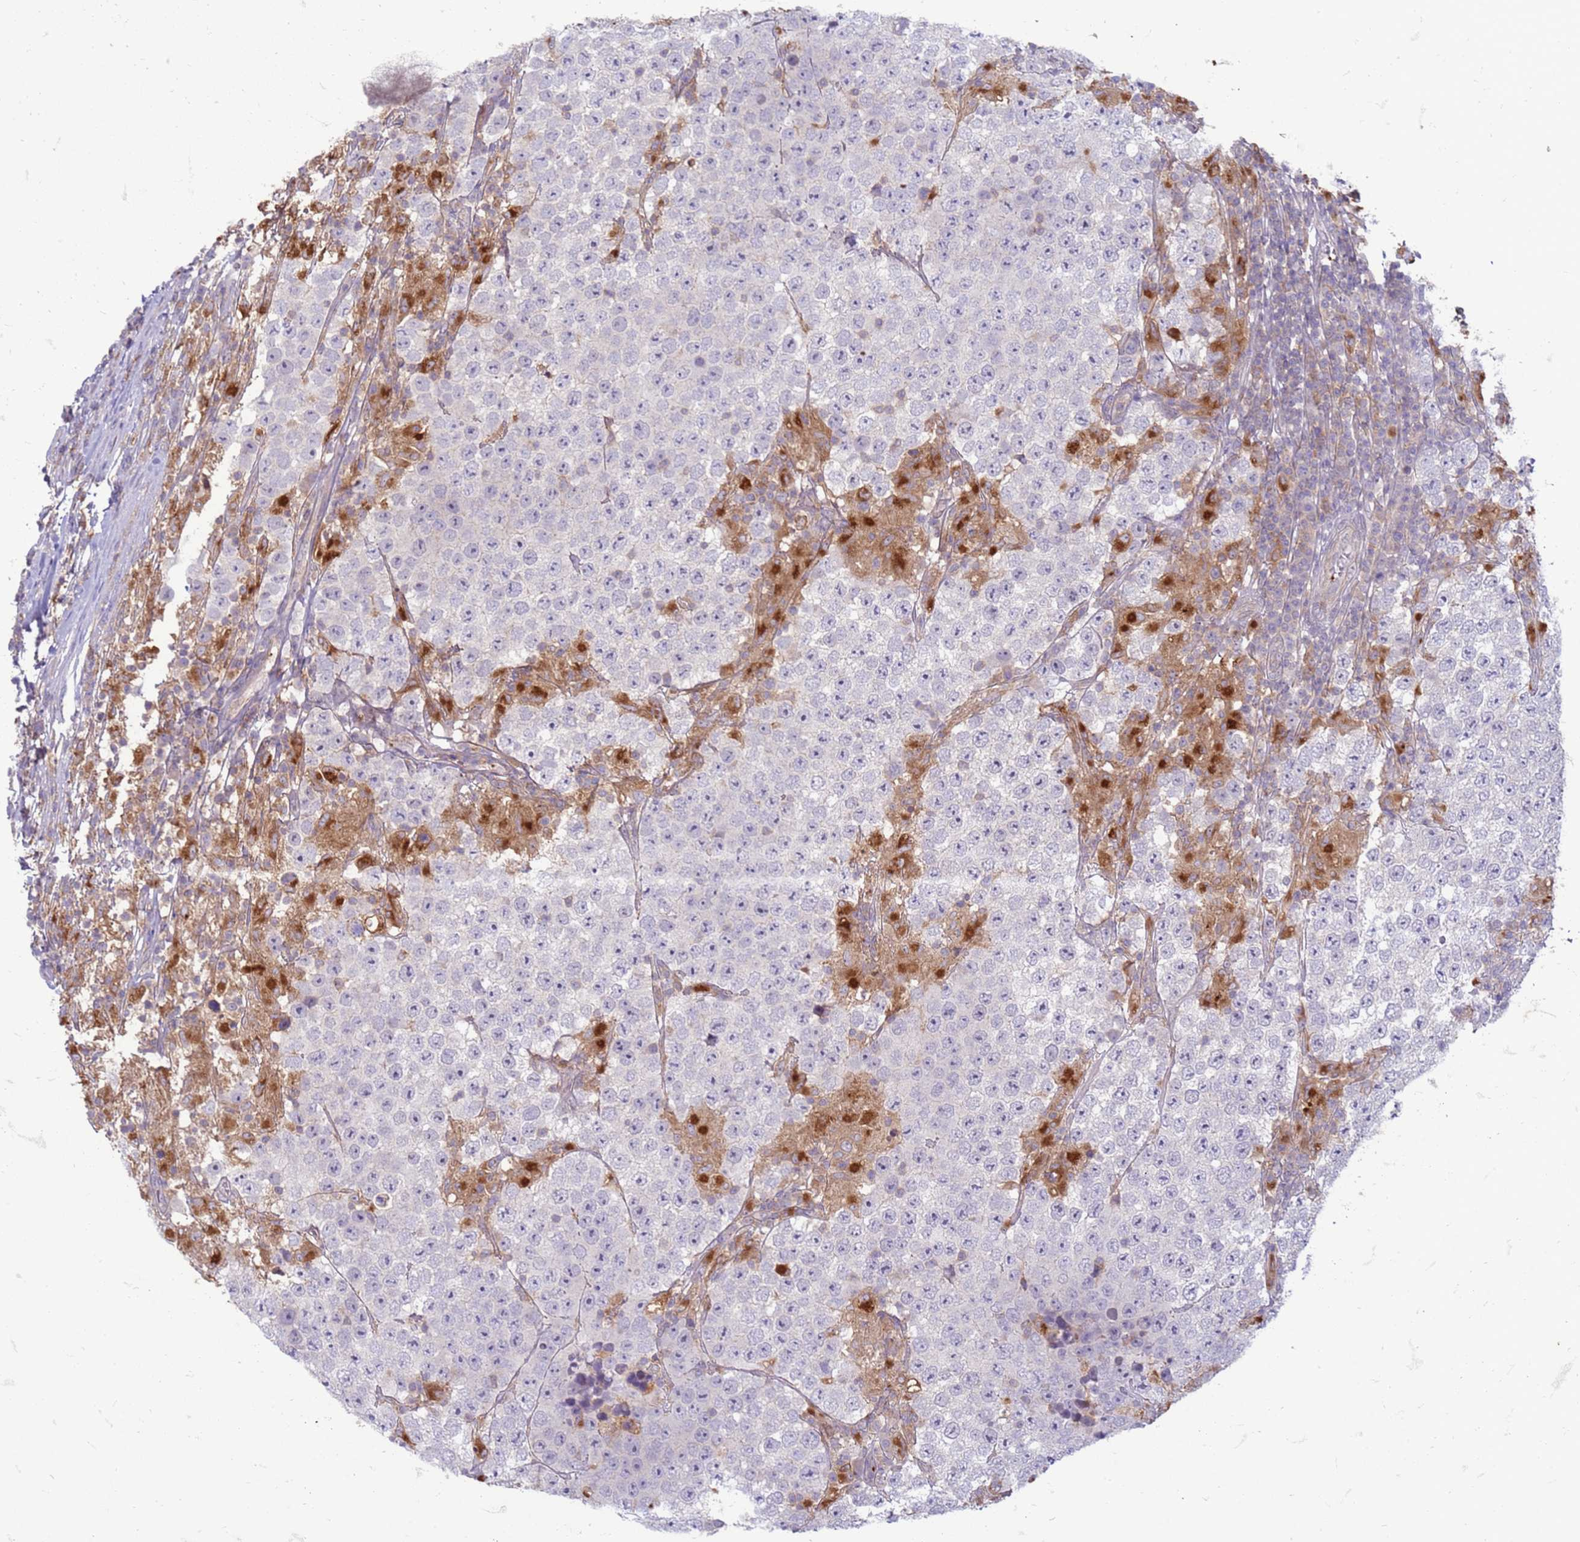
{"staining": {"intensity": "negative", "quantity": "none", "location": "none"}, "tissue": "testis cancer", "cell_type": "Tumor cells", "image_type": "cancer", "snomed": [{"axis": "morphology", "description": "Normal tissue, NOS"}, {"axis": "morphology", "description": "Urothelial carcinoma, High grade"}, {"axis": "morphology", "description": "Seminoma, NOS"}, {"axis": "morphology", "description": "Carcinoma, Embryonal, NOS"}, {"axis": "topography", "description": "Urinary bladder"}, {"axis": "topography", "description": "Testis"}], "caption": "Immunohistochemistry (IHC) of testis embryonal carcinoma reveals no staining in tumor cells.", "gene": "SLC15A3", "patient": {"sex": "male", "age": 41}}